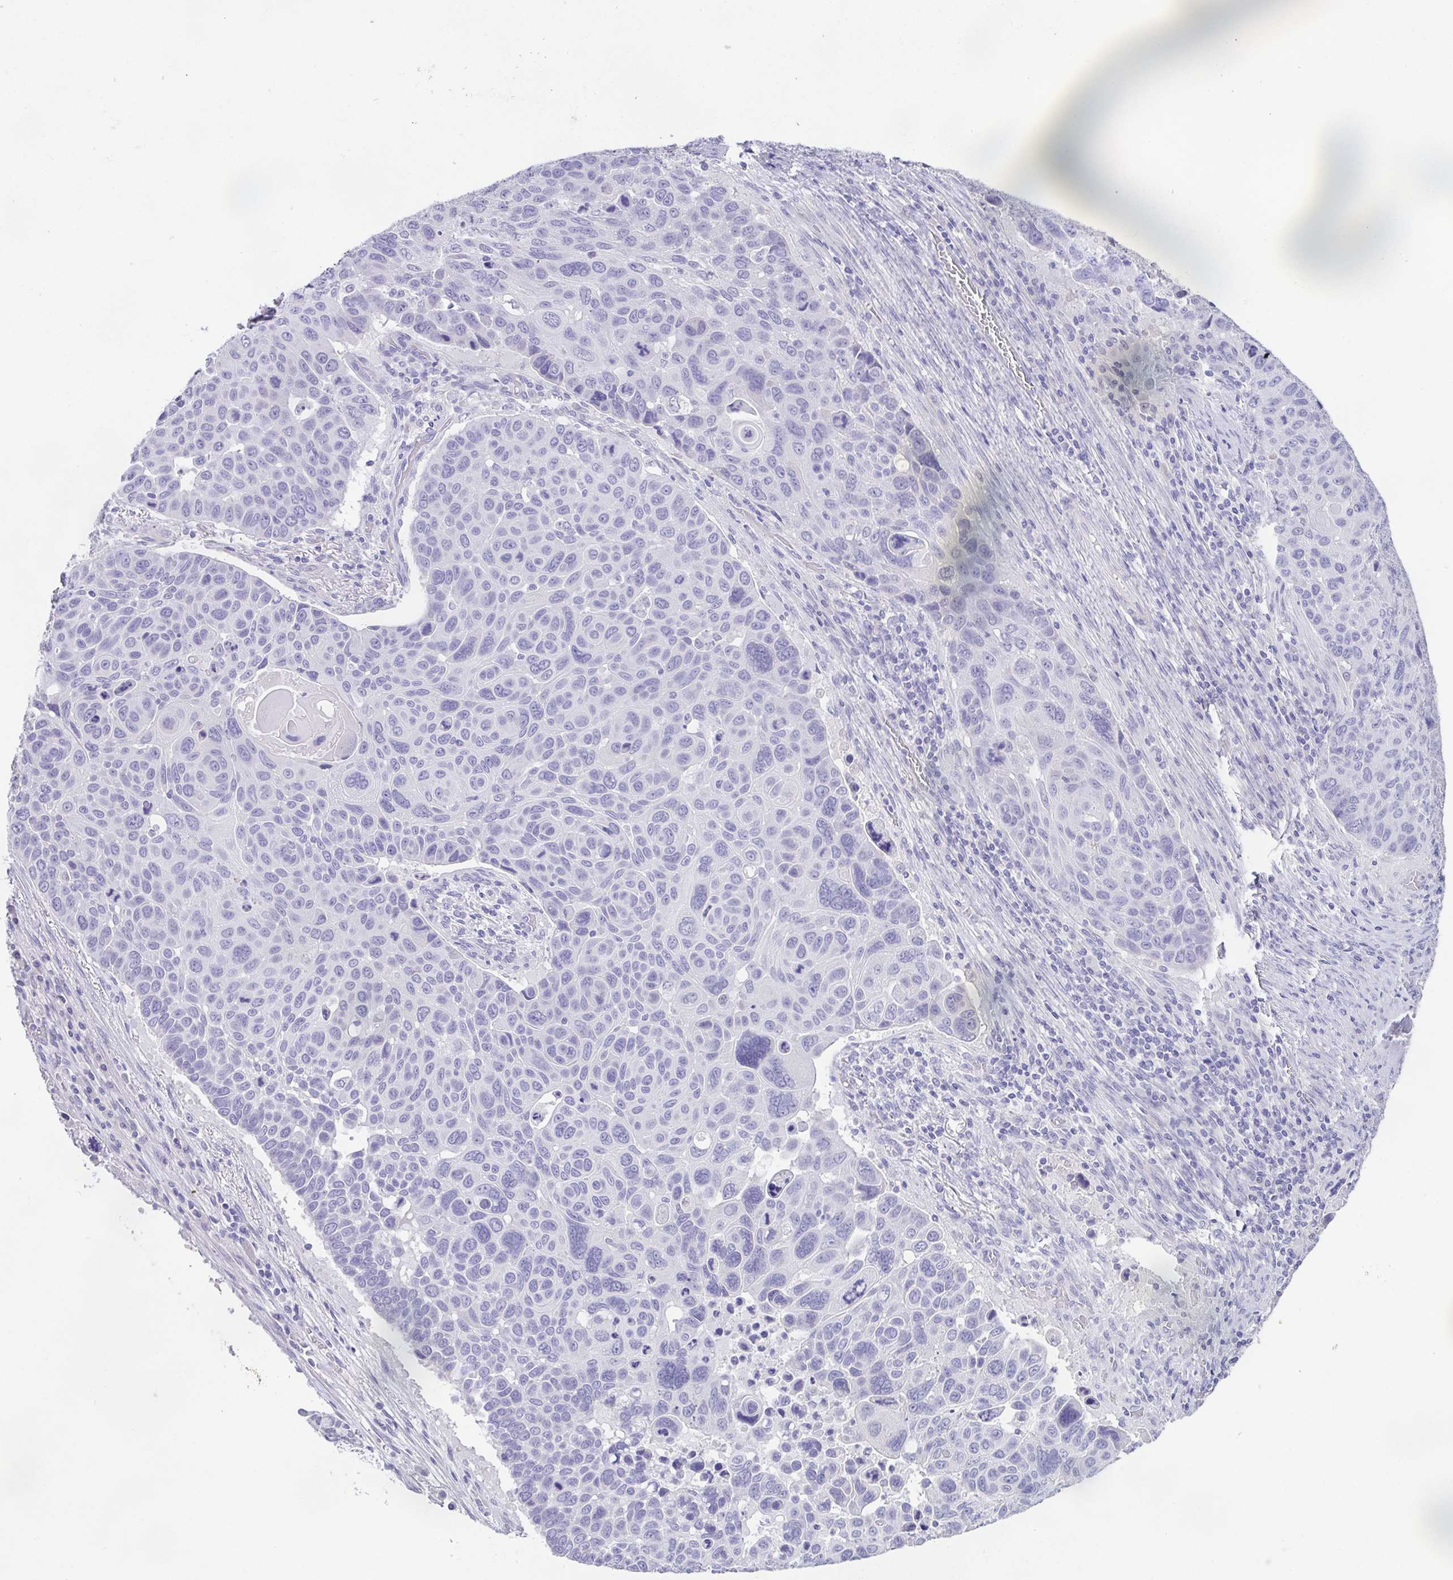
{"staining": {"intensity": "negative", "quantity": "none", "location": "none"}, "tissue": "lung cancer", "cell_type": "Tumor cells", "image_type": "cancer", "snomed": [{"axis": "morphology", "description": "Squamous cell carcinoma, NOS"}, {"axis": "topography", "description": "Lung"}], "caption": "IHC photomicrograph of neoplastic tissue: squamous cell carcinoma (lung) stained with DAB exhibits no significant protein expression in tumor cells.", "gene": "HAPLN2", "patient": {"sex": "male", "age": 68}}